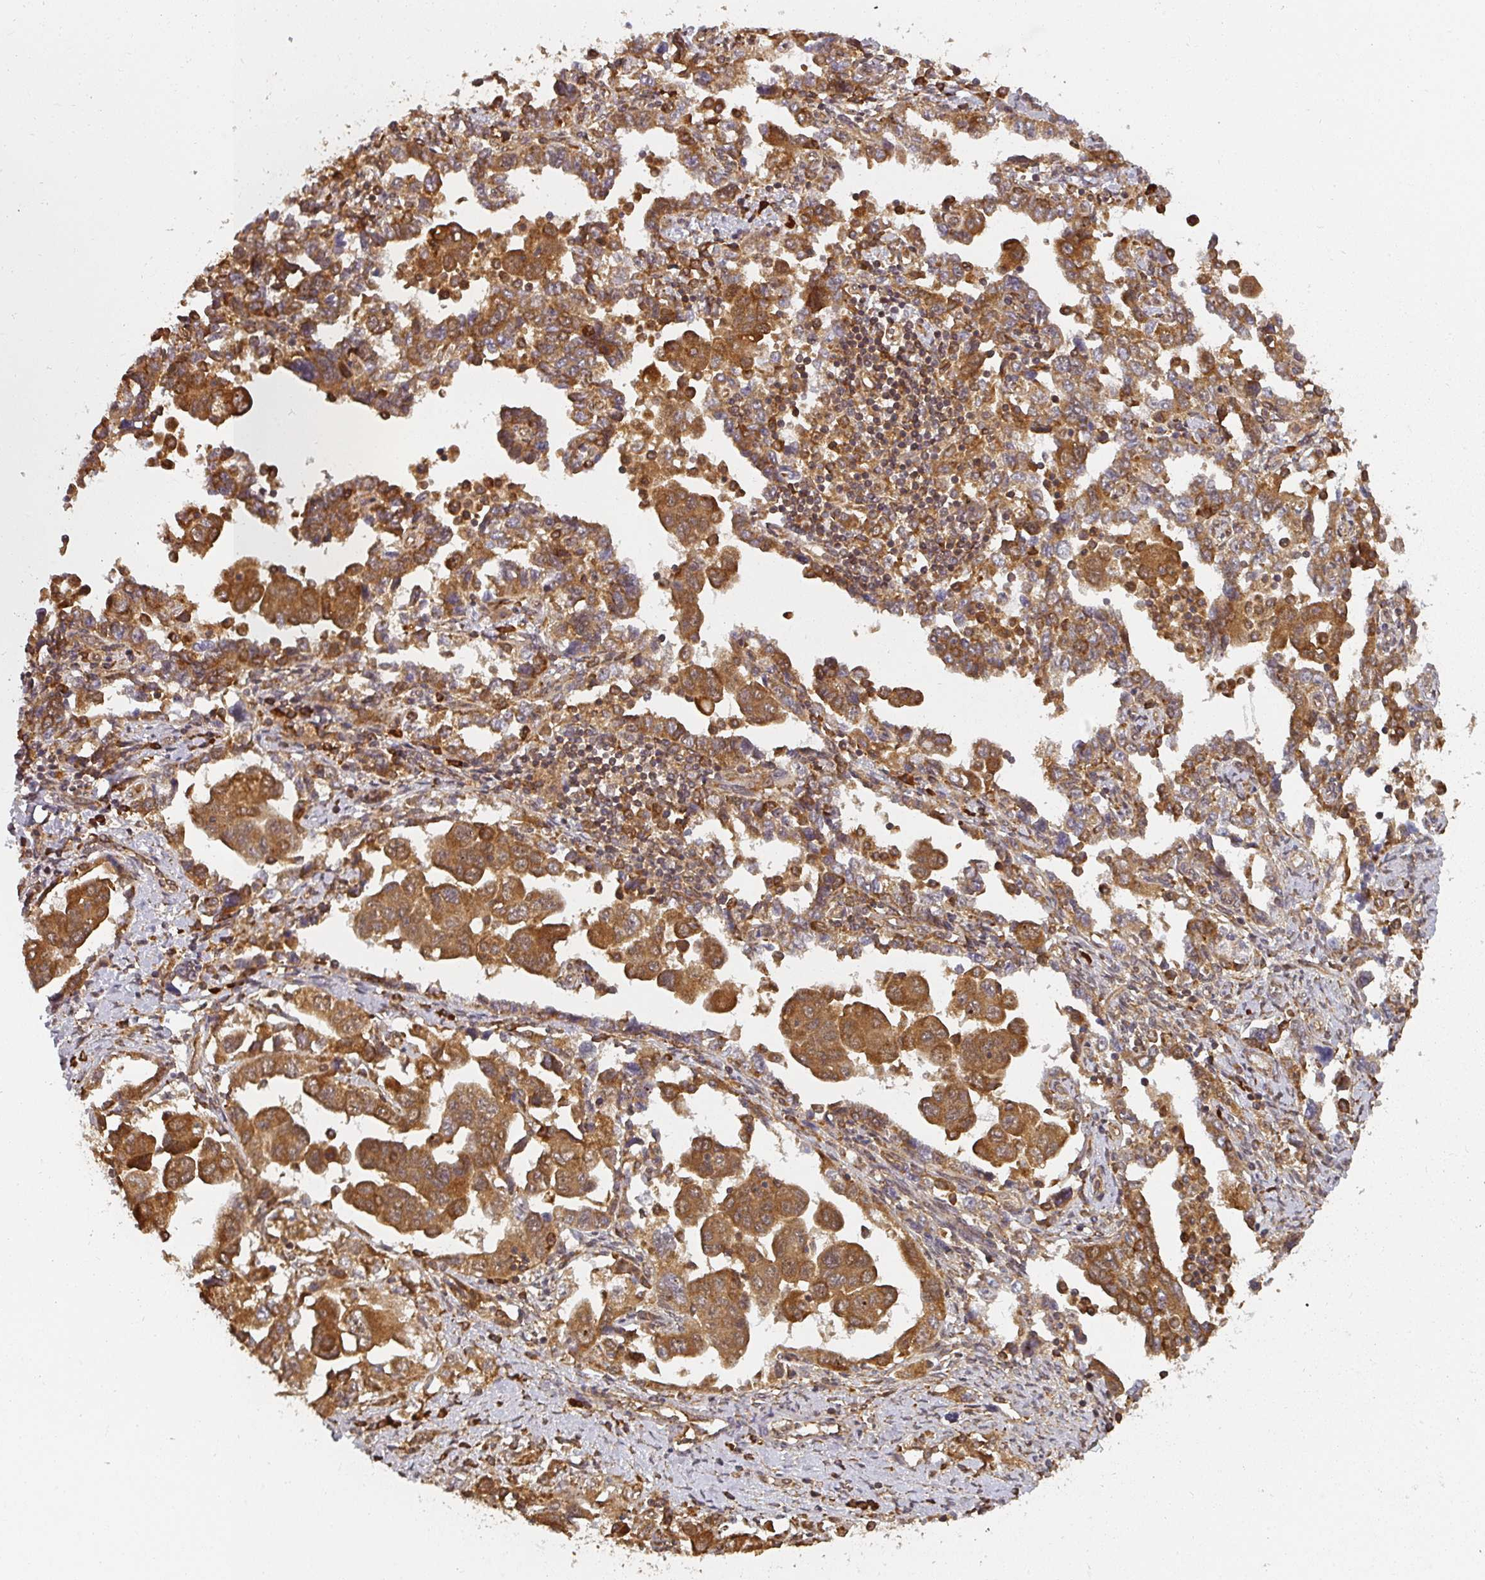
{"staining": {"intensity": "strong", "quantity": ">75%", "location": "cytoplasmic/membranous"}, "tissue": "ovarian cancer", "cell_type": "Tumor cells", "image_type": "cancer", "snomed": [{"axis": "morphology", "description": "Carcinoma, NOS"}, {"axis": "morphology", "description": "Cystadenocarcinoma, serous, NOS"}, {"axis": "topography", "description": "Ovary"}], "caption": "DAB (3,3'-diaminobenzidine) immunohistochemical staining of human carcinoma (ovarian) shows strong cytoplasmic/membranous protein positivity in approximately >75% of tumor cells.", "gene": "PPP6R3", "patient": {"sex": "female", "age": 69}}